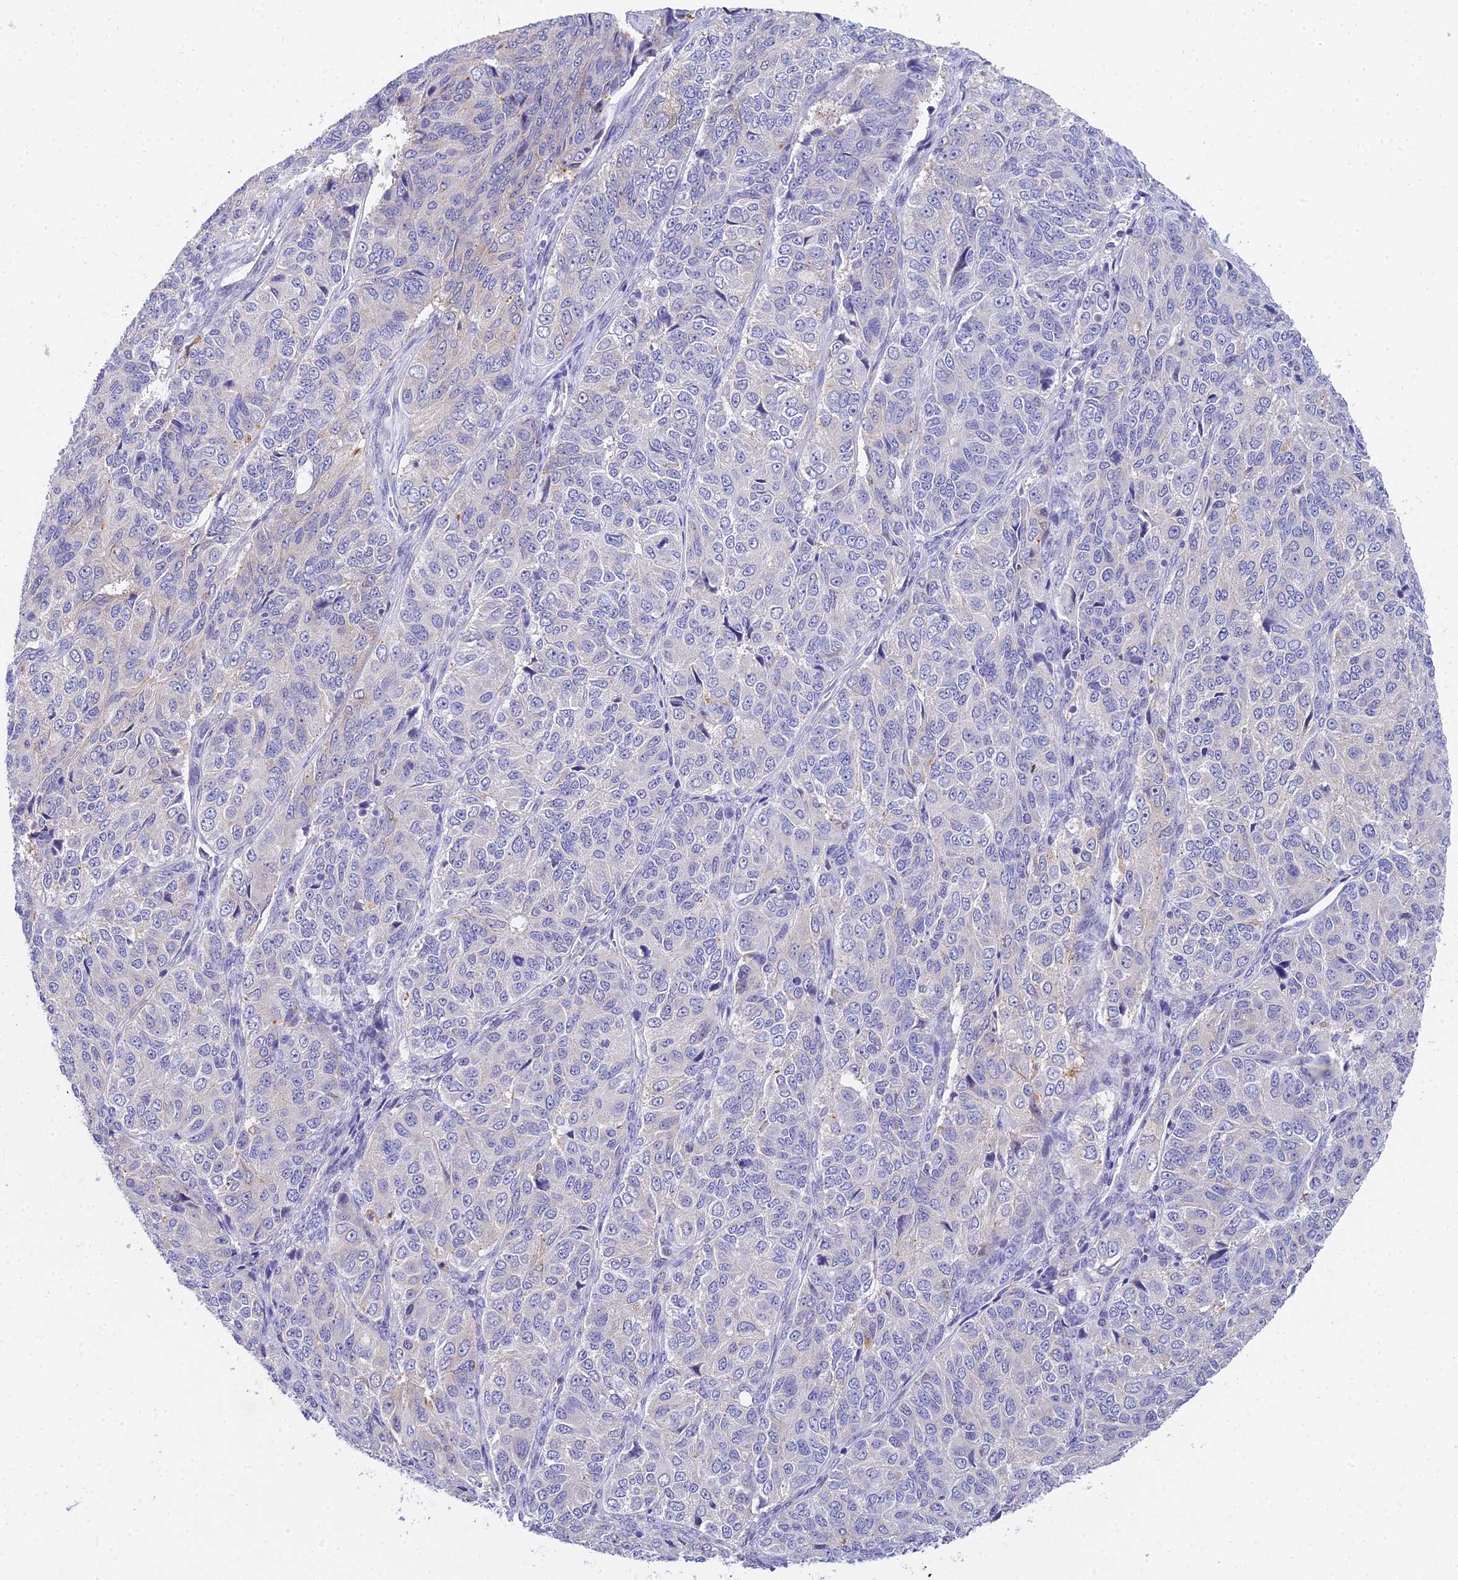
{"staining": {"intensity": "negative", "quantity": "none", "location": "none"}, "tissue": "ovarian cancer", "cell_type": "Tumor cells", "image_type": "cancer", "snomed": [{"axis": "morphology", "description": "Carcinoma, endometroid"}, {"axis": "topography", "description": "Ovary"}], "caption": "DAB immunohistochemical staining of endometroid carcinoma (ovarian) reveals no significant staining in tumor cells.", "gene": "ARL8B", "patient": {"sex": "female", "age": 51}}